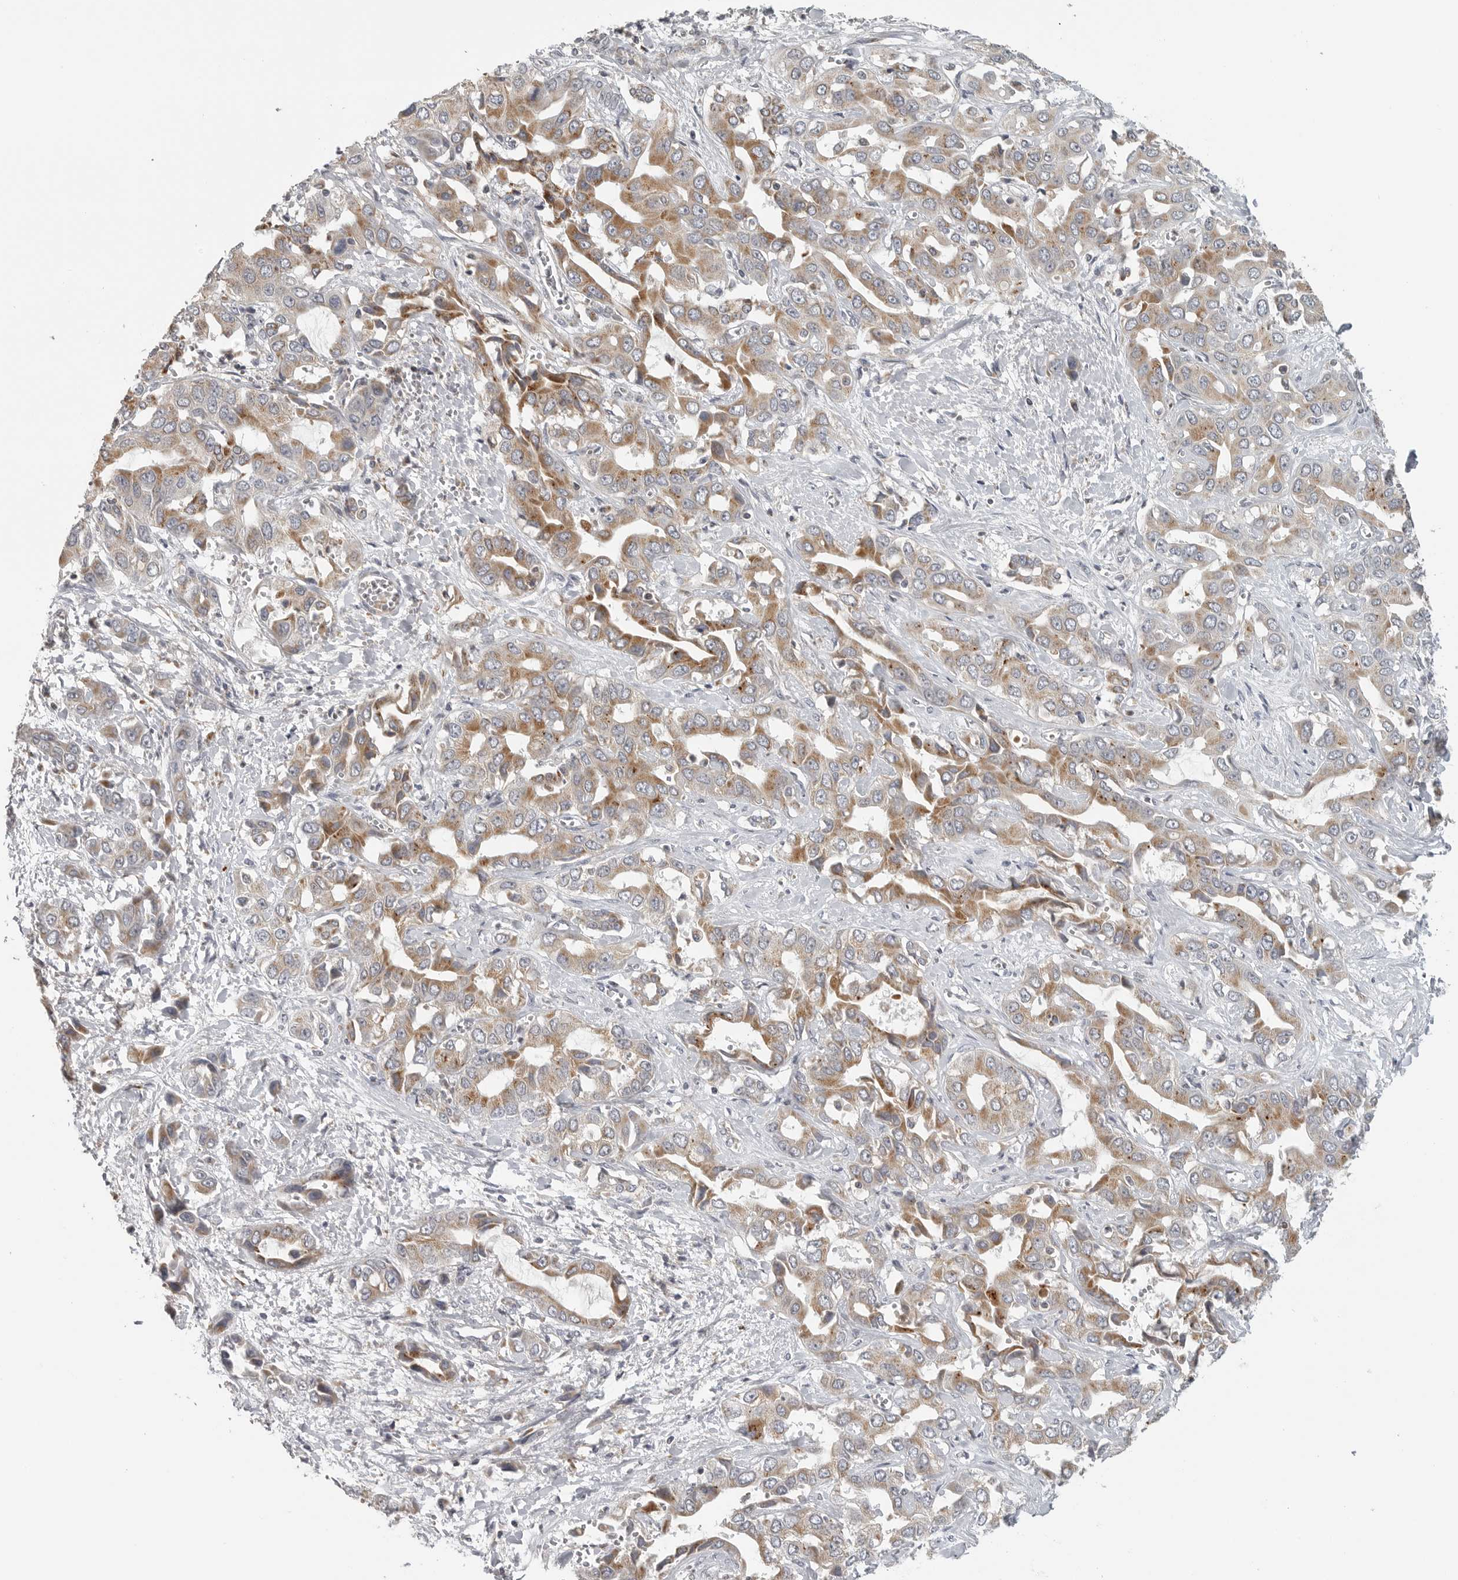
{"staining": {"intensity": "moderate", "quantity": ">75%", "location": "cytoplasmic/membranous"}, "tissue": "liver cancer", "cell_type": "Tumor cells", "image_type": "cancer", "snomed": [{"axis": "morphology", "description": "Cholangiocarcinoma"}, {"axis": "topography", "description": "Liver"}], "caption": "Cholangiocarcinoma (liver) stained for a protein shows moderate cytoplasmic/membranous positivity in tumor cells. (Stains: DAB (3,3'-diaminobenzidine) in brown, nuclei in blue, Microscopy: brightfield microscopy at high magnification).", "gene": "RXFP3", "patient": {"sex": "female", "age": 52}}